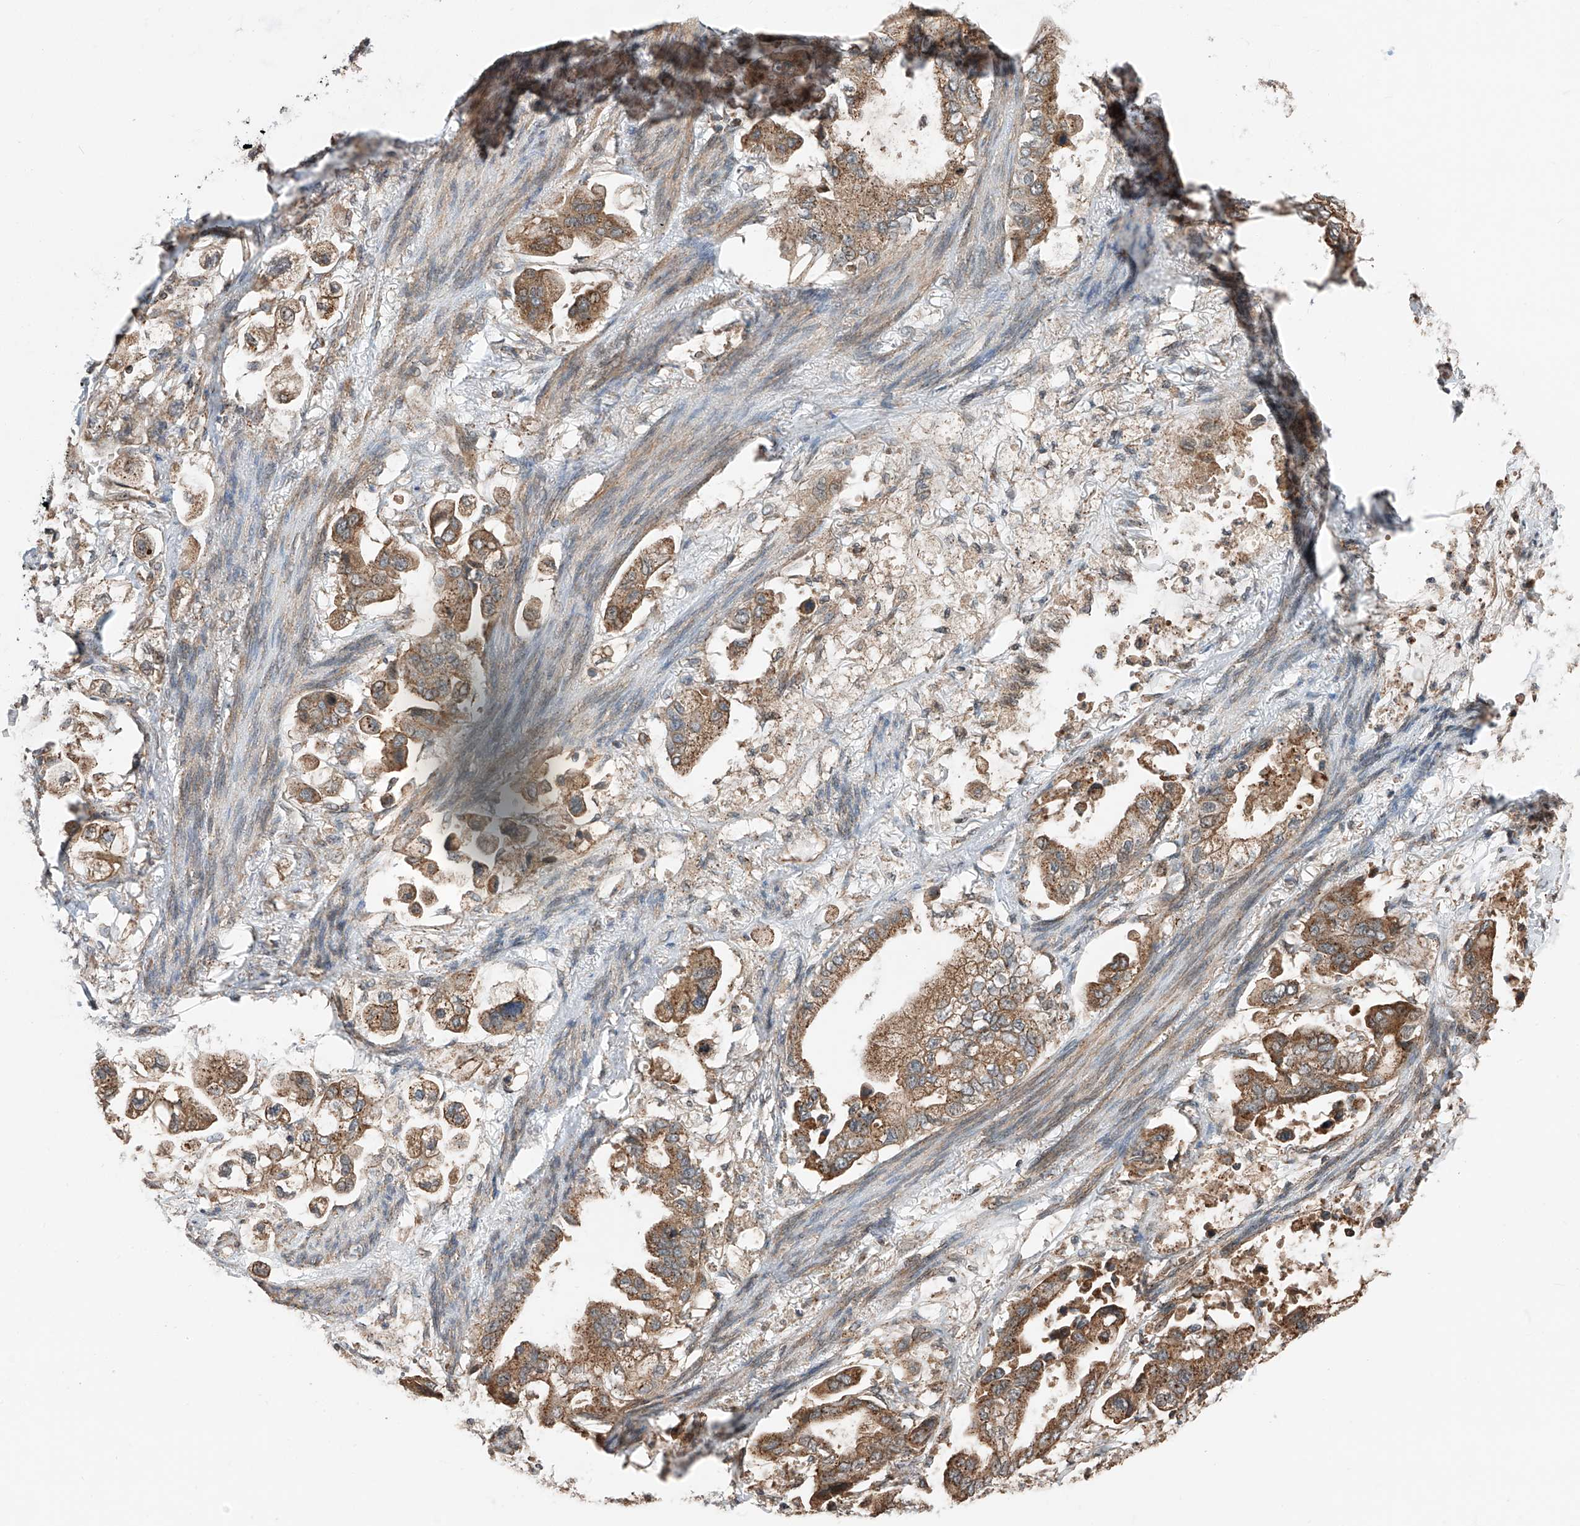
{"staining": {"intensity": "moderate", "quantity": ">75%", "location": "cytoplasmic/membranous"}, "tissue": "stomach cancer", "cell_type": "Tumor cells", "image_type": "cancer", "snomed": [{"axis": "morphology", "description": "Adenocarcinoma, NOS"}, {"axis": "topography", "description": "Stomach"}], "caption": "This is an image of immunohistochemistry staining of stomach cancer, which shows moderate staining in the cytoplasmic/membranous of tumor cells.", "gene": "CEP162", "patient": {"sex": "male", "age": 62}}